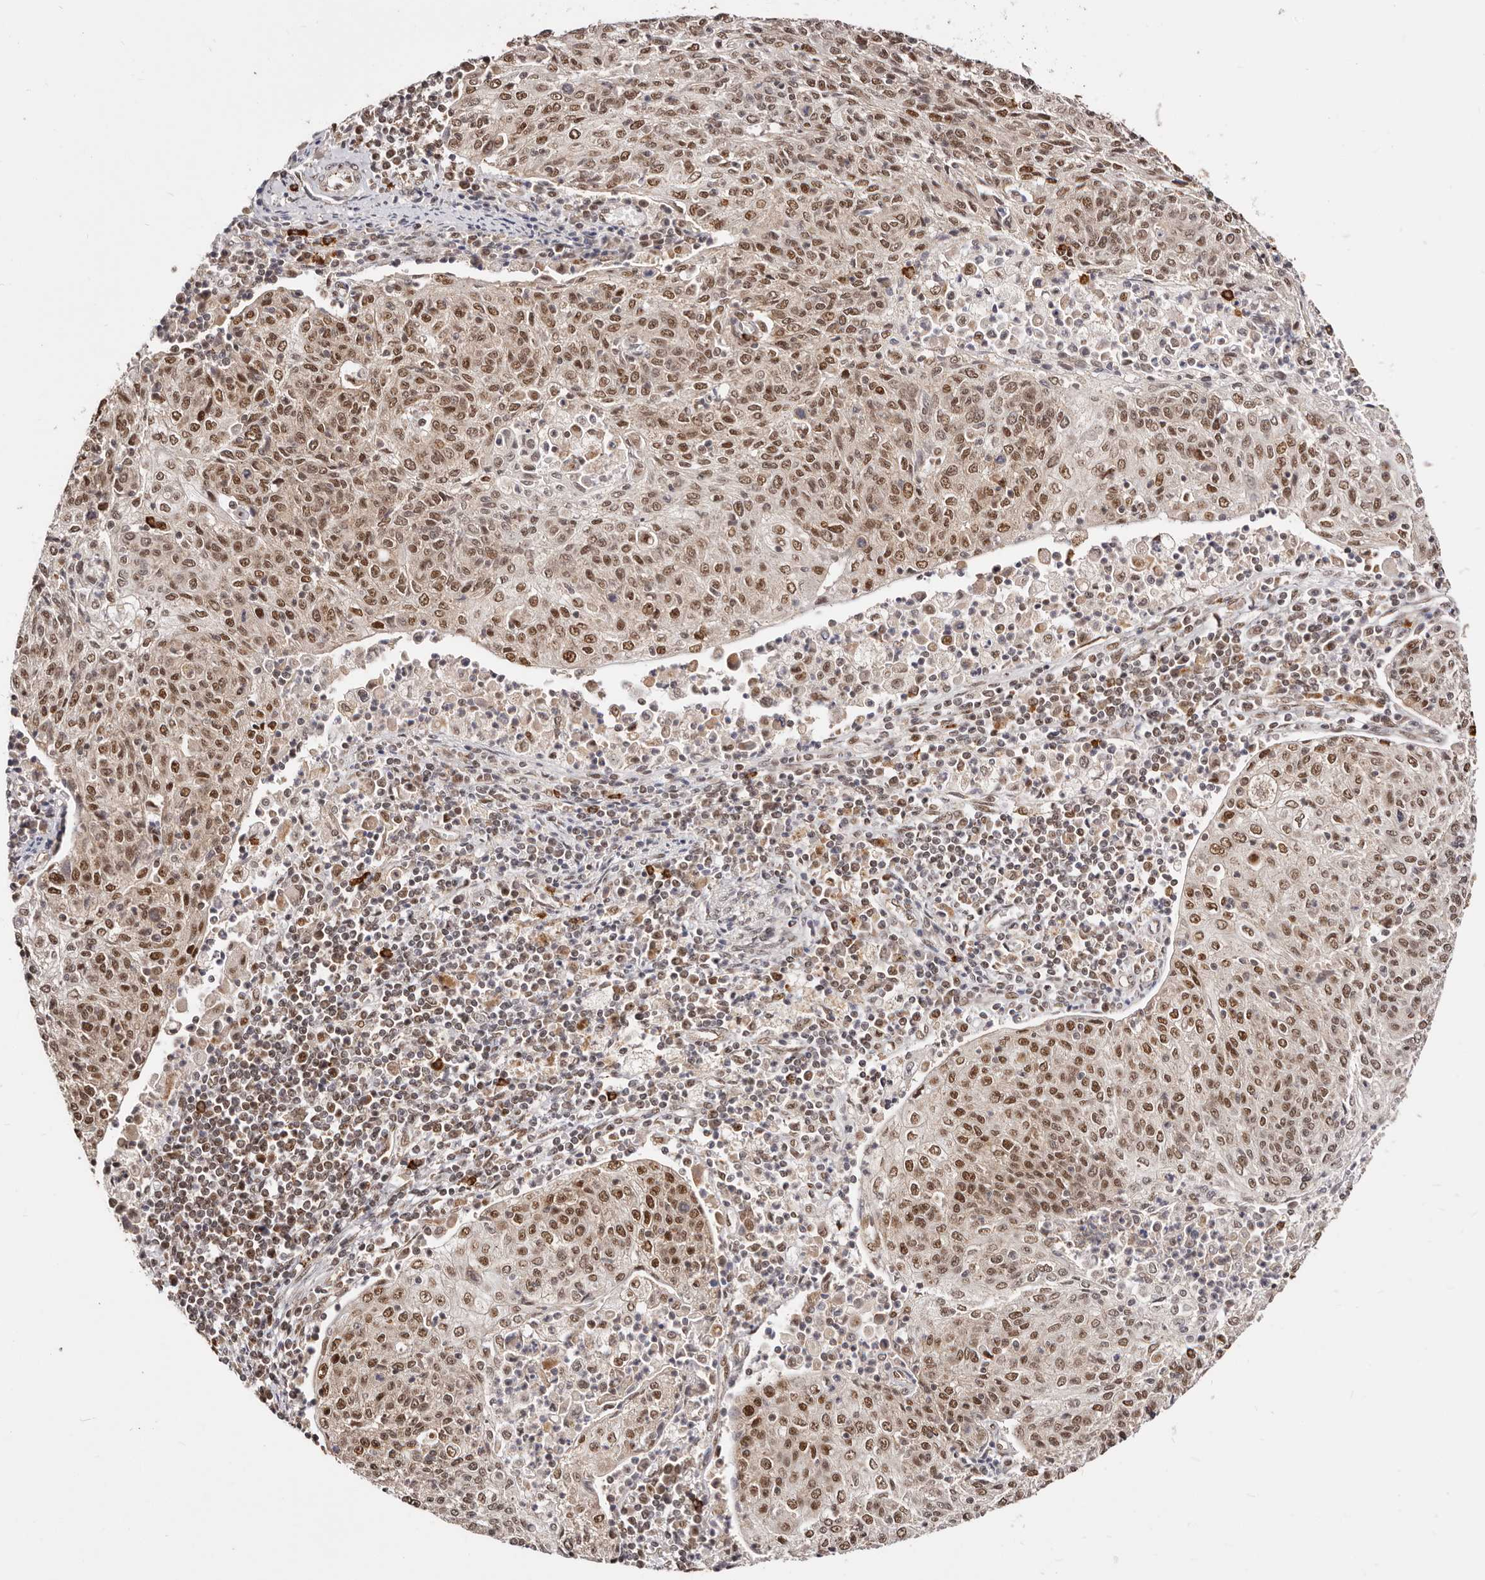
{"staining": {"intensity": "strong", "quantity": ">75%", "location": "cytoplasmic/membranous,nuclear"}, "tissue": "cervical cancer", "cell_type": "Tumor cells", "image_type": "cancer", "snomed": [{"axis": "morphology", "description": "Squamous cell carcinoma, NOS"}, {"axis": "topography", "description": "Cervix"}], "caption": "Tumor cells demonstrate high levels of strong cytoplasmic/membranous and nuclear positivity in about >75% of cells in human cervical cancer.", "gene": "SEC14L1", "patient": {"sex": "female", "age": 48}}